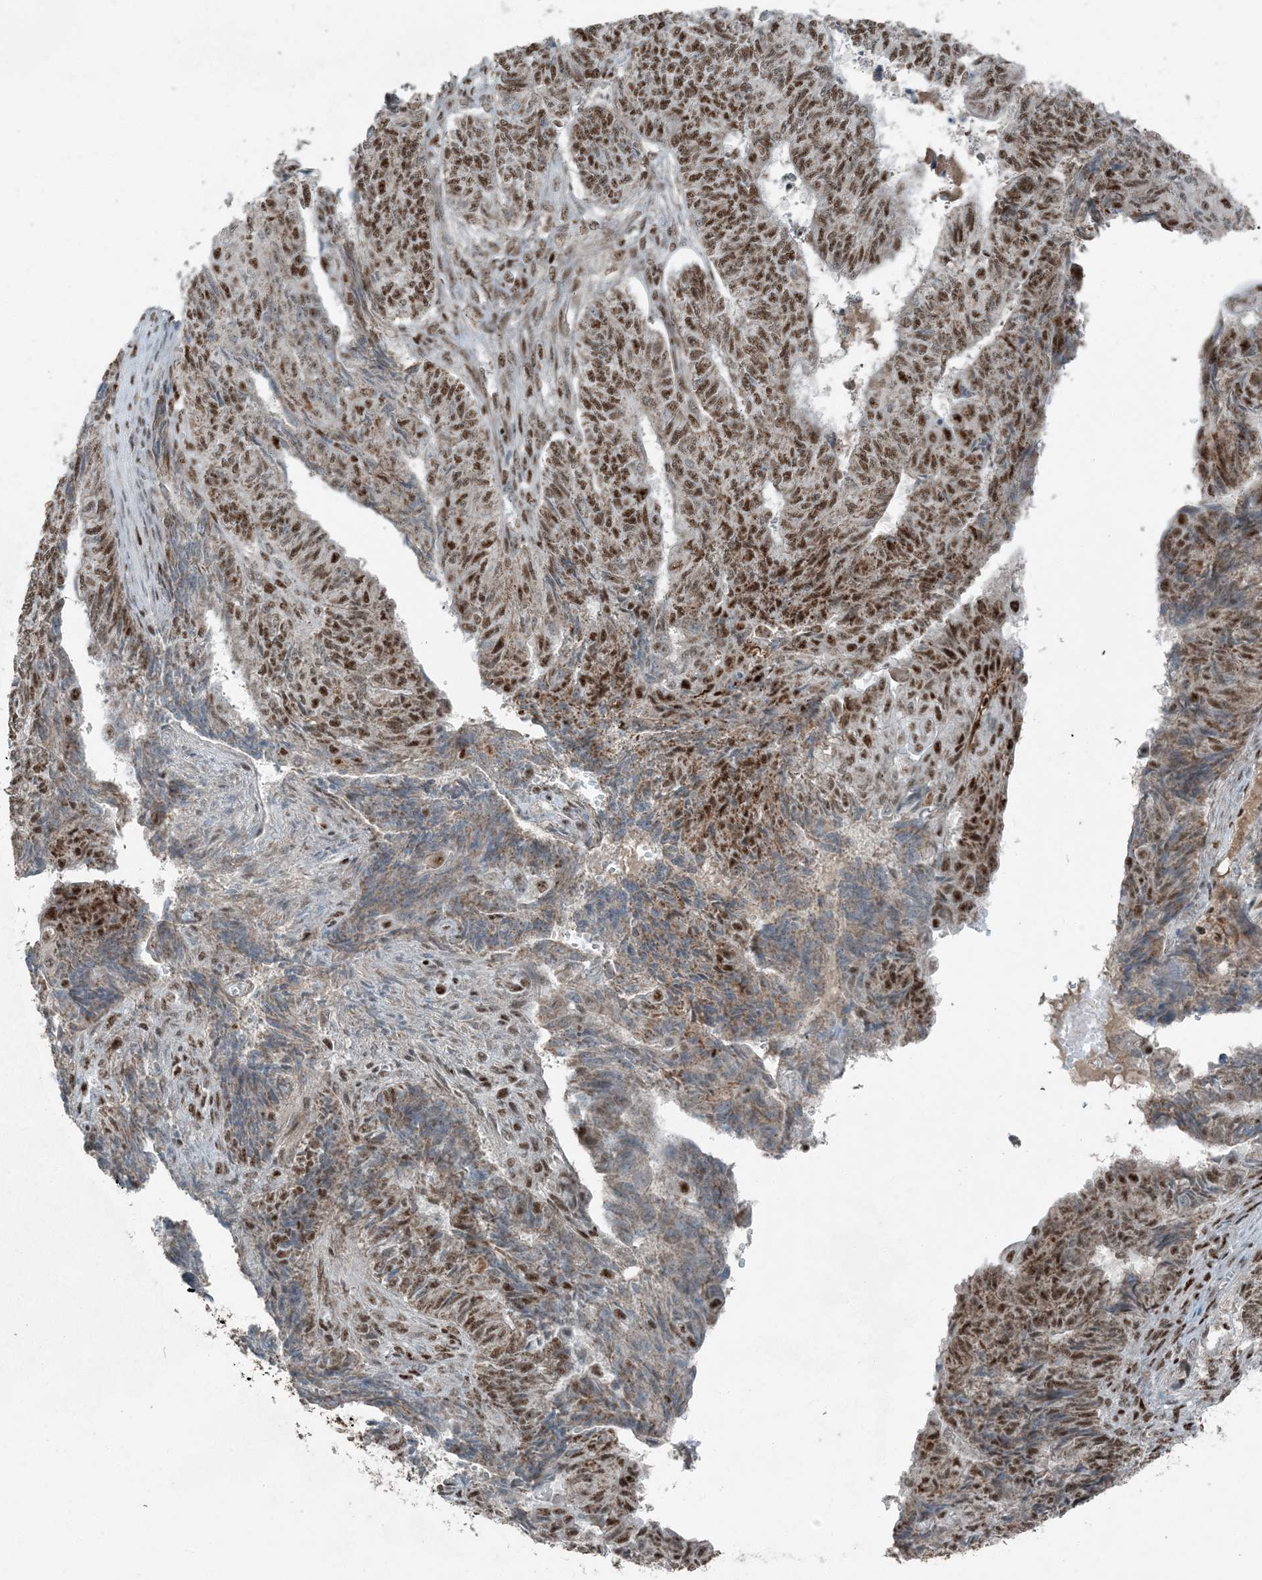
{"staining": {"intensity": "moderate", "quantity": ">75%", "location": "nuclear"}, "tissue": "endometrial cancer", "cell_type": "Tumor cells", "image_type": "cancer", "snomed": [{"axis": "morphology", "description": "Adenocarcinoma, NOS"}, {"axis": "topography", "description": "Endometrium"}], "caption": "A brown stain shows moderate nuclear staining of a protein in human endometrial cancer (adenocarcinoma) tumor cells. The protein of interest is shown in brown color, while the nuclei are stained blue.", "gene": "TADA2B", "patient": {"sex": "female", "age": 32}}